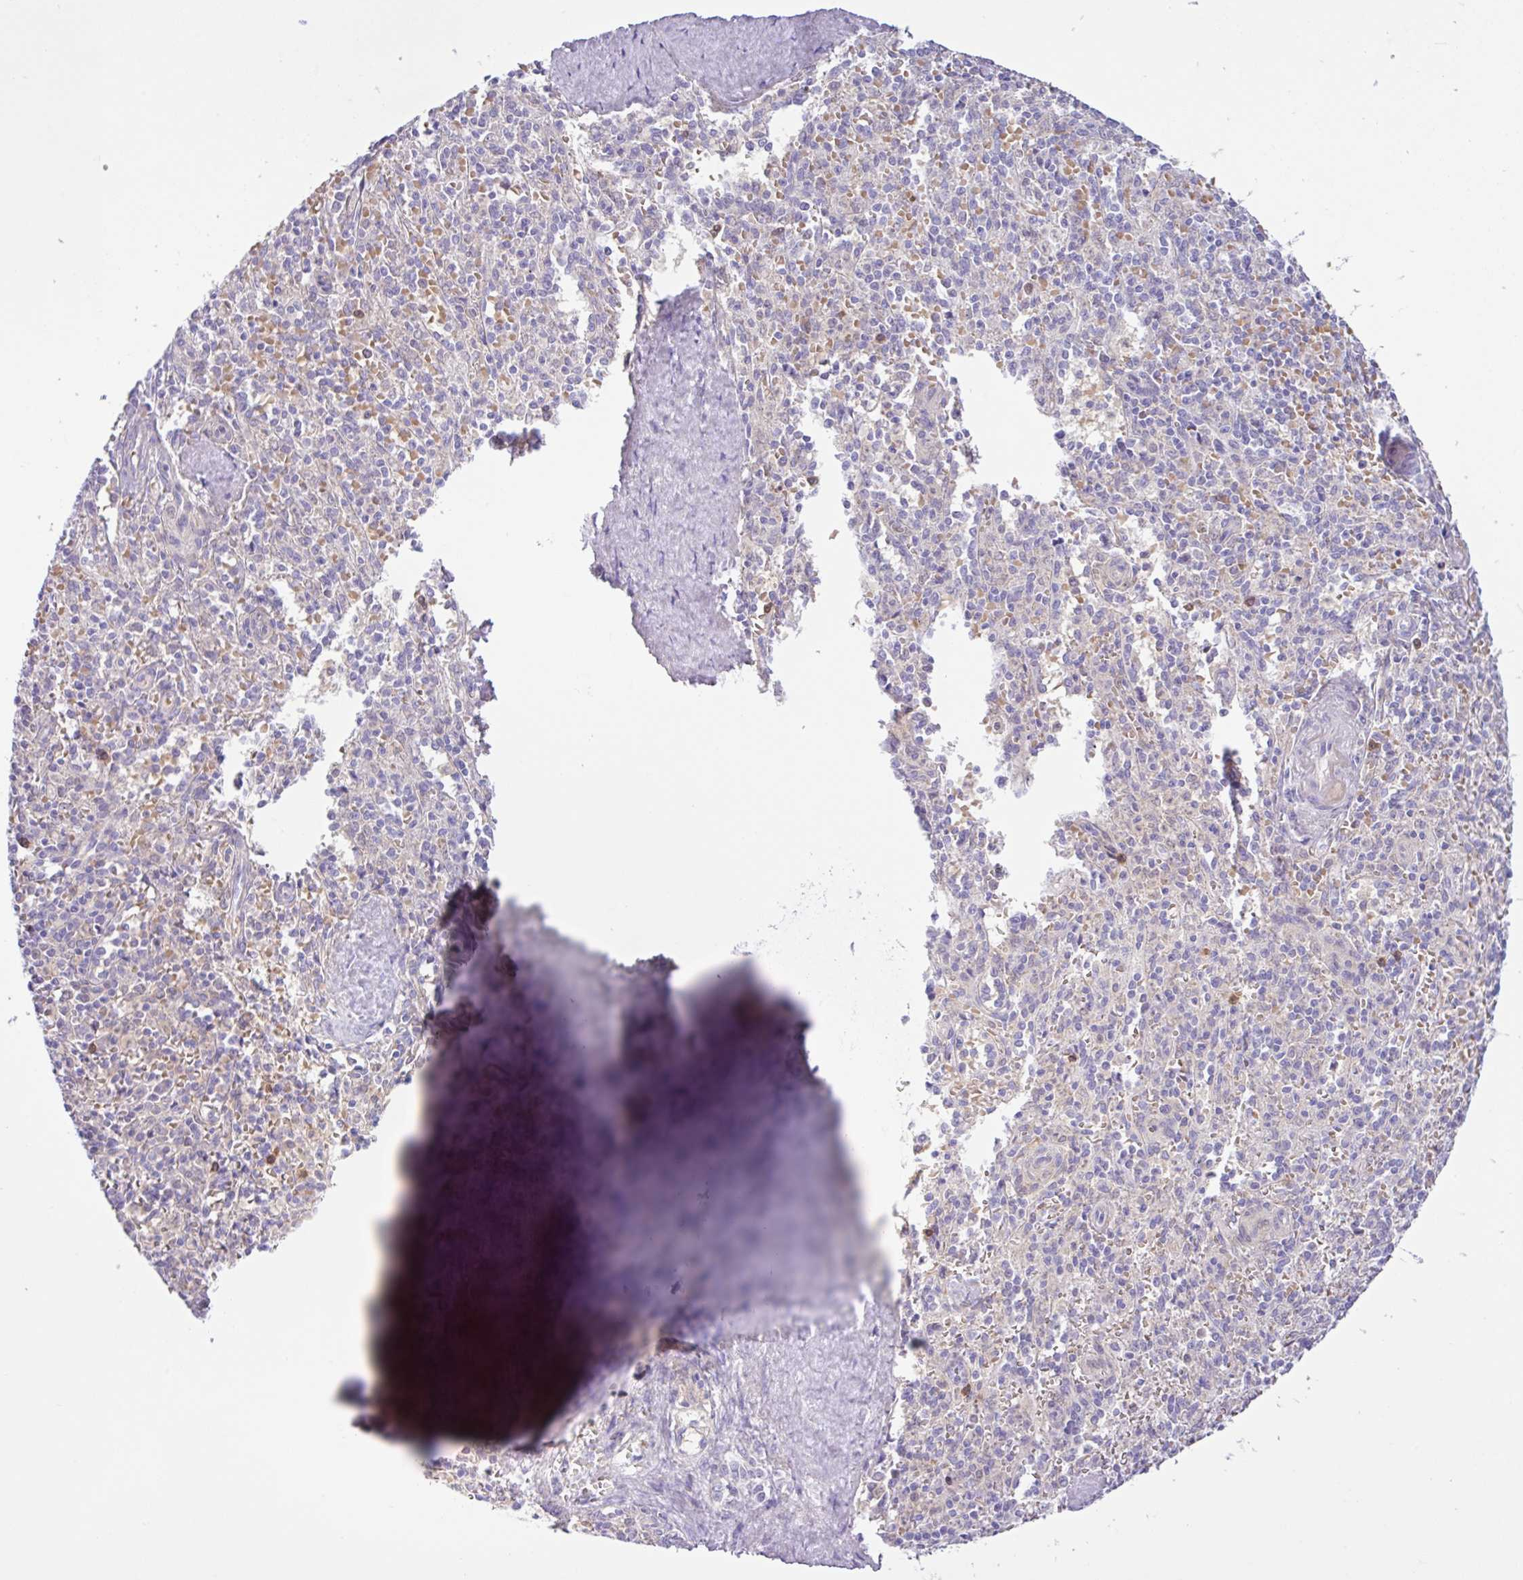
{"staining": {"intensity": "moderate", "quantity": "<25%", "location": "cytoplasmic/membranous"}, "tissue": "spleen", "cell_type": "Cells in red pulp", "image_type": "normal", "snomed": [{"axis": "morphology", "description": "Normal tissue, NOS"}, {"axis": "topography", "description": "Spleen"}], "caption": "This photomicrograph exhibits IHC staining of unremarkable spleen, with low moderate cytoplasmic/membranous positivity in approximately <25% of cells in red pulp.", "gene": "TONSL", "patient": {"sex": "female", "age": 70}}